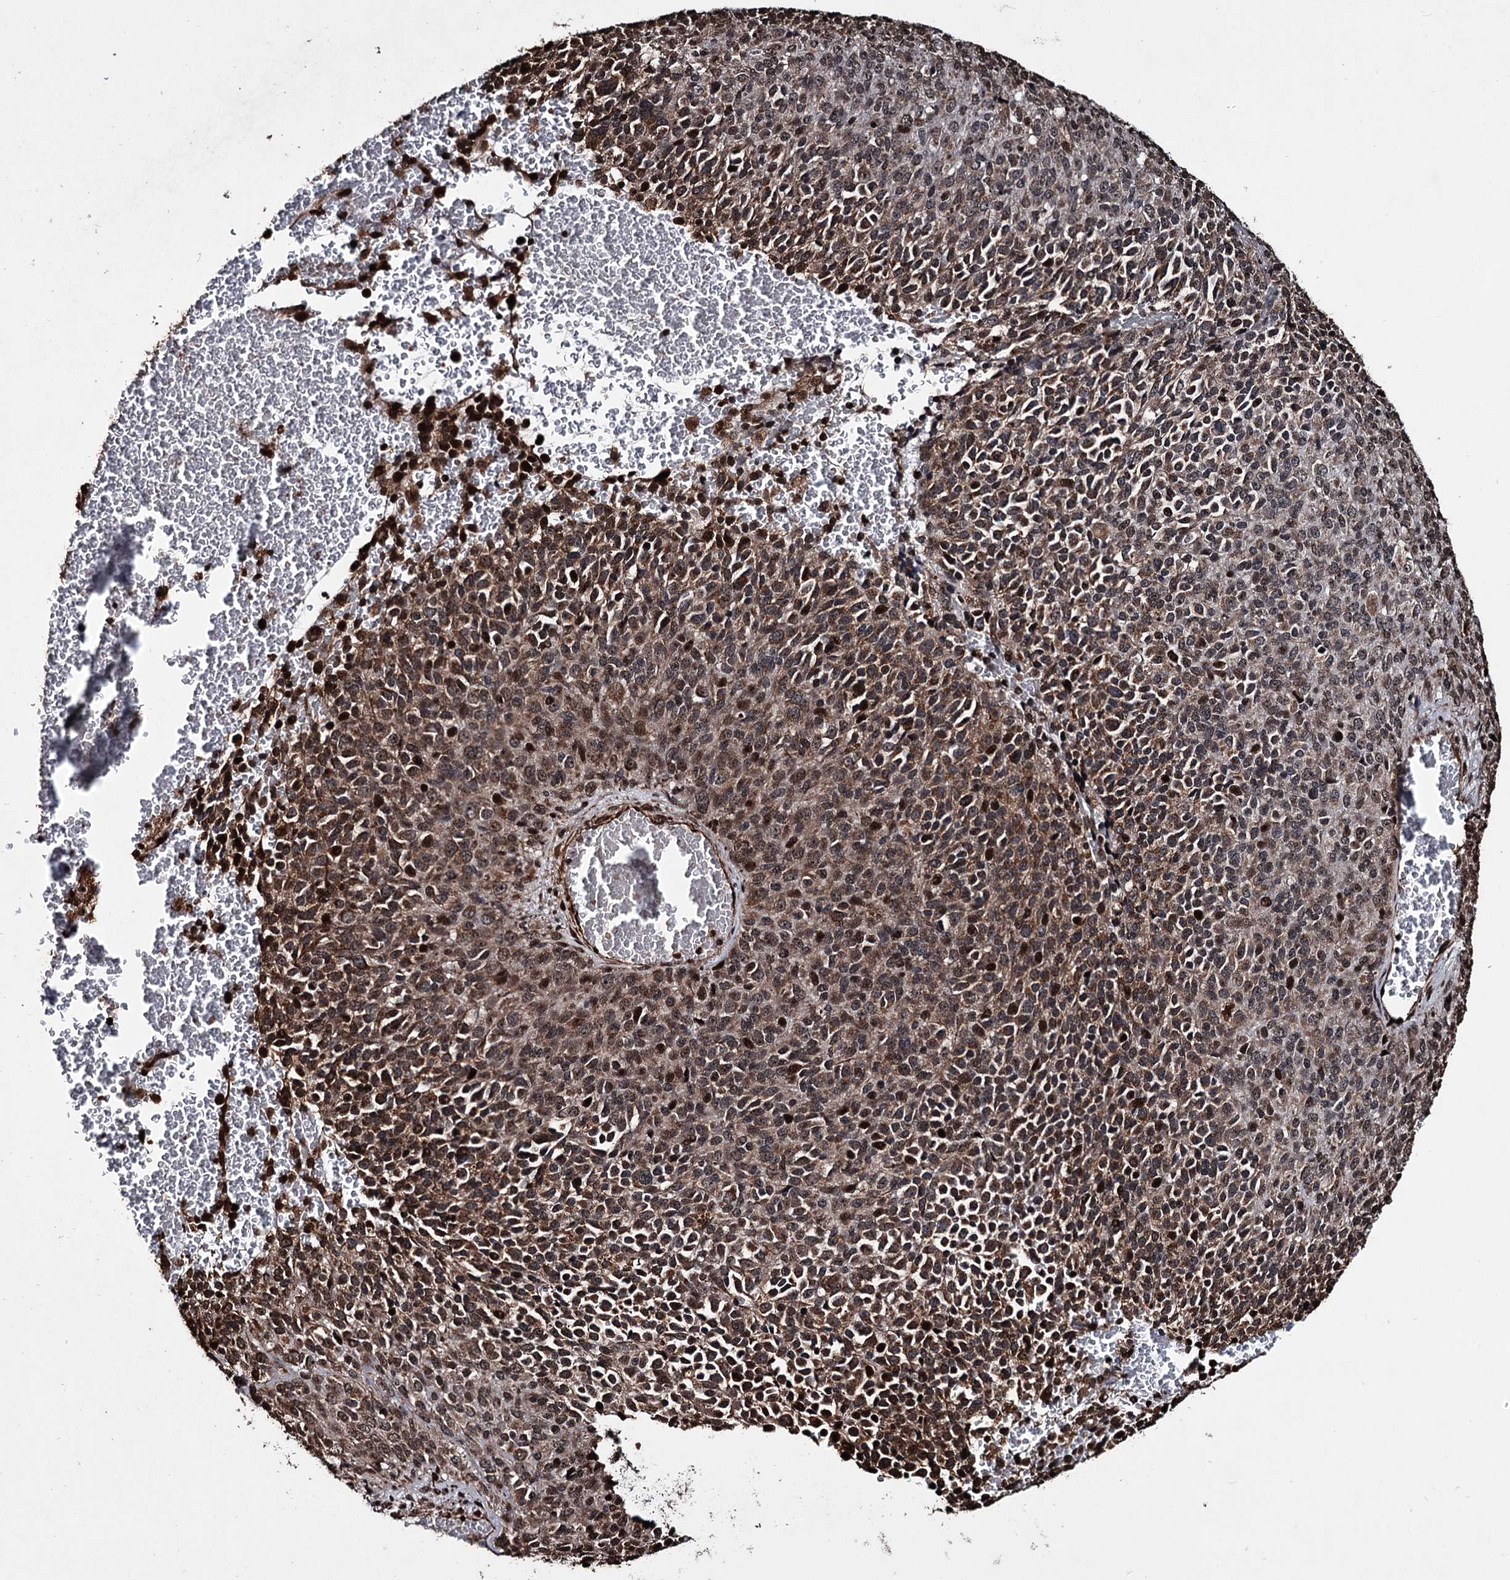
{"staining": {"intensity": "moderate", "quantity": ">75%", "location": "cytoplasmic/membranous,nuclear"}, "tissue": "melanoma", "cell_type": "Tumor cells", "image_type": "cancer", "snomed": [{"axis": "morphology", "description": "Malignant melanoma, Metastatic site"}, {"axis": "topography", "description": "Brain"}], "caption": "Brown immunohistochemical staining in human malignant melanoma (metastatic site) displays moderate cytoplasmic/membranous and nuclear staining in about >75% of tumor cells.", "gene": "EYA4", "patient": {"sex": "female", "age": 56}}